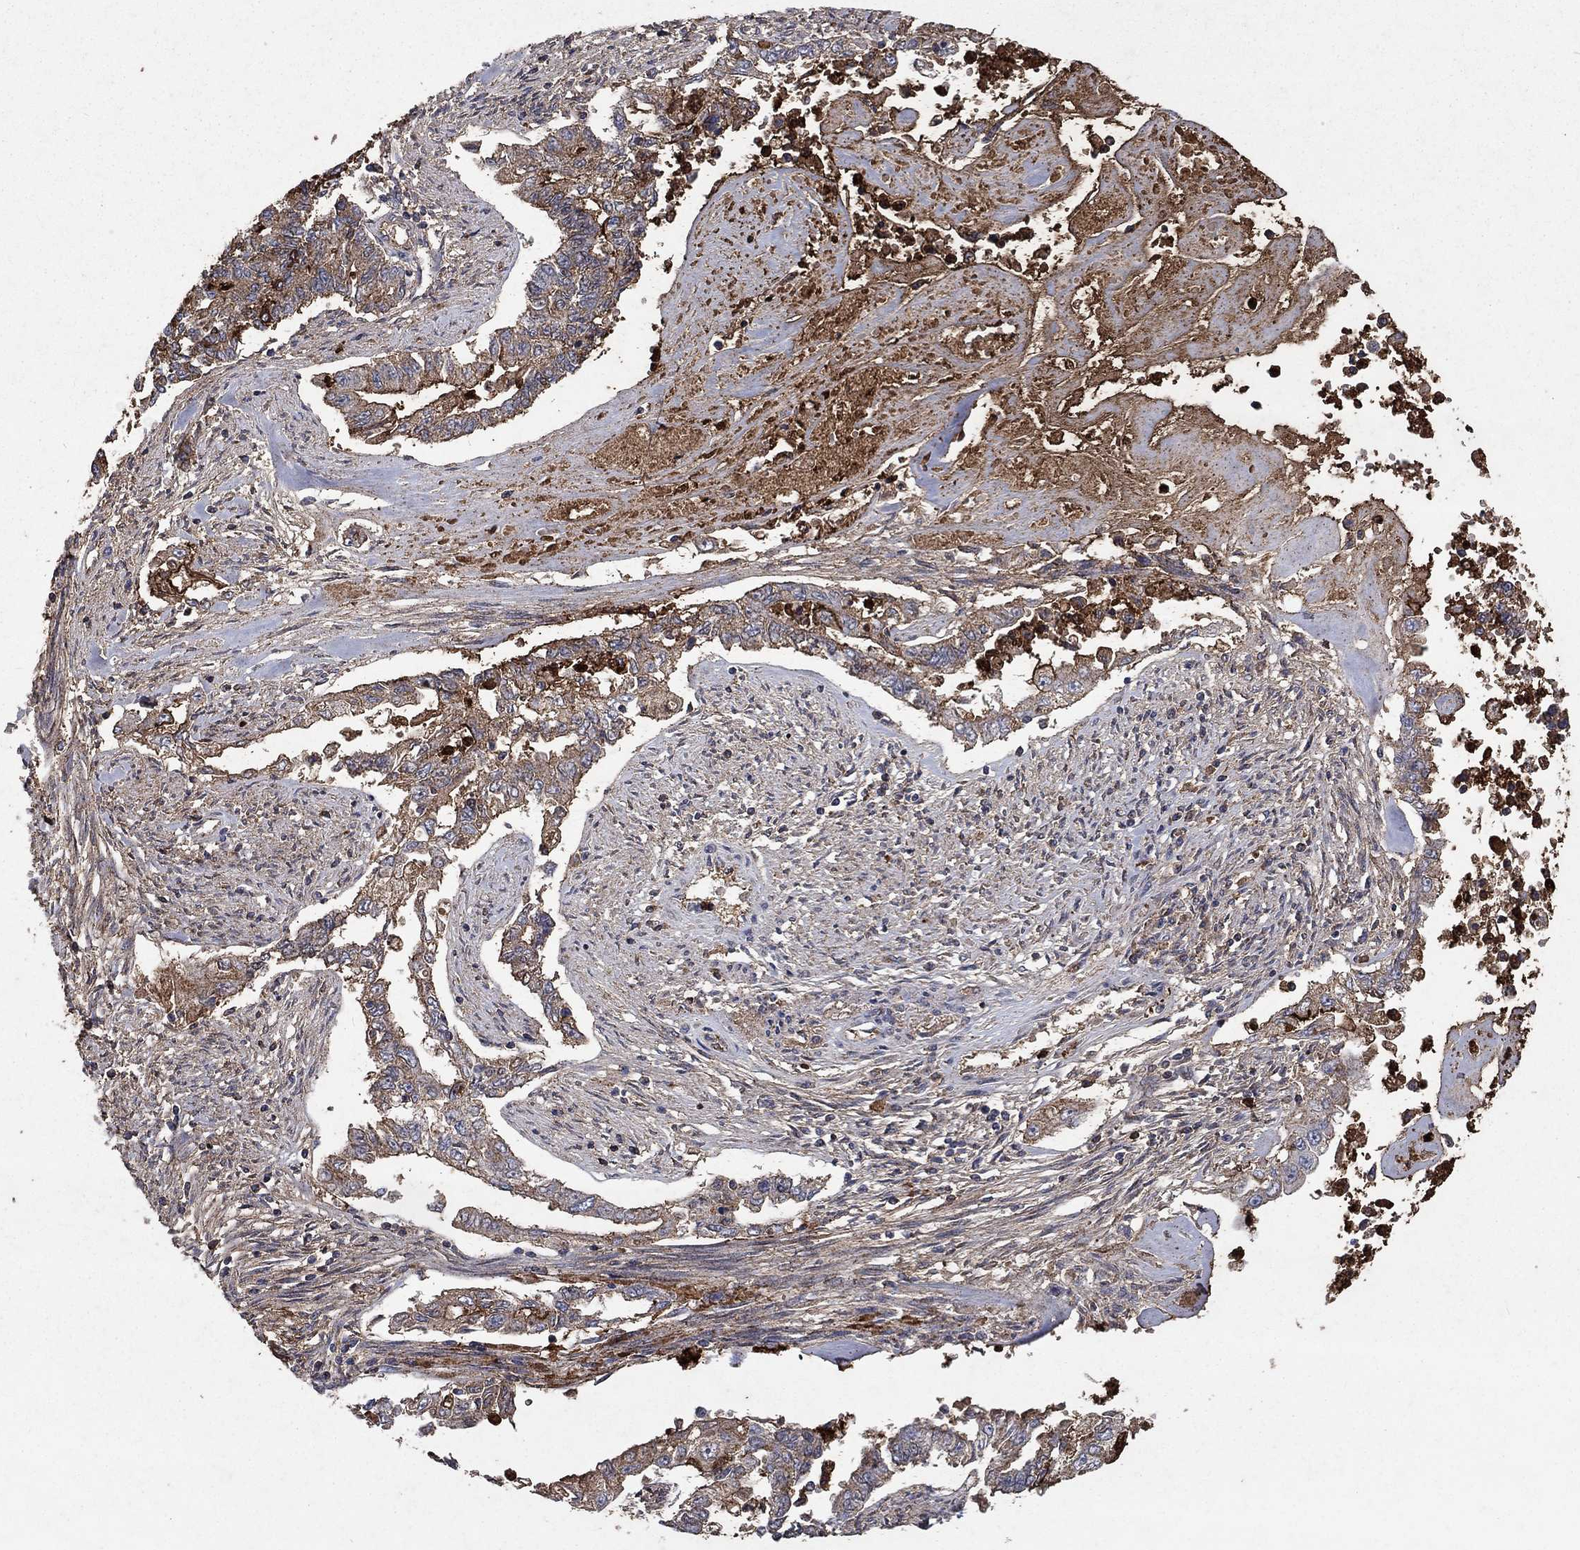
{"staining": {"intensity": "strong", "quantity": "<25%", "location": "cytoplasmic/membranous"}, "tissue": "endometrial cancer", "cell_type": "Tumor cells", "image_type": "cancer", "snomed": [{"axis": "morphology", "description": "Adenocarcinoma, NOS"}, {"axis": "topography", "description": "Uterus"}], "caption": "Adenocarcinoma (endometrial) stained for a protein (brown) demonstrates strong cytoplasmic/membranous positive positivity in about <25% of tumor cells.", "gene": "CD24", "patient": {"sex": "female", "age": 59}}